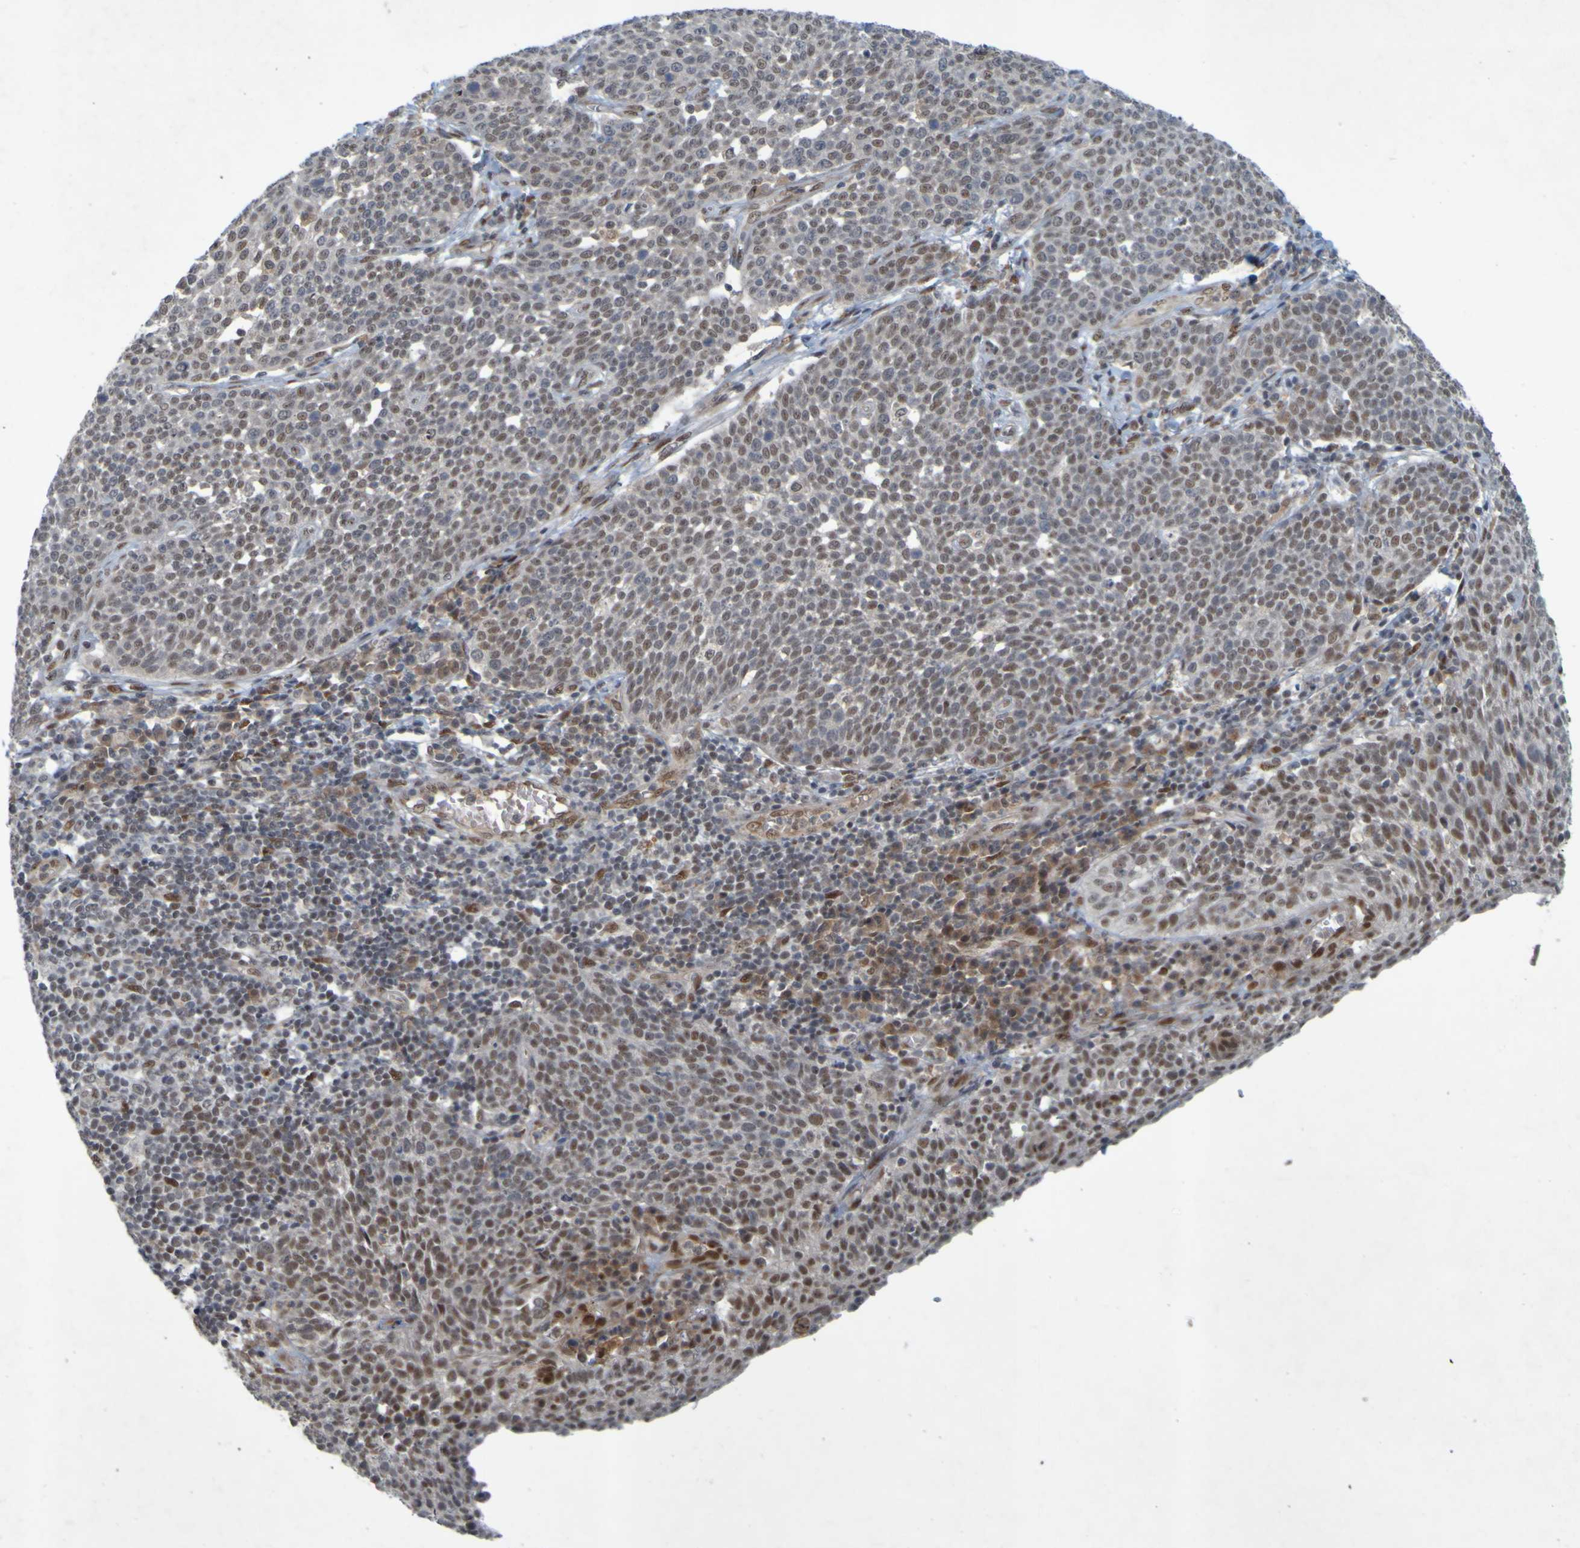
{"staining": {"intensity": "moderate", "quantity": "25%-75%", "location": "nuclear"}, "tissue": "cervical cancer", "cell_type": "Tumor cells", "image_type": "cancer", "snomed": [{"axis": "morphology", "description": "Squamous cell carcinoma, NOS"}, {"axis": "topography", "description": "Cervix"}], "caption": "Human cervical squamous cell carcinoma stained with a brown dye demonstrates moderate nuclear positive positivity in about 25%-75% of tumor cells.", "gene": "MCPH1", "patient": {"sex": "female", "age": 34}}